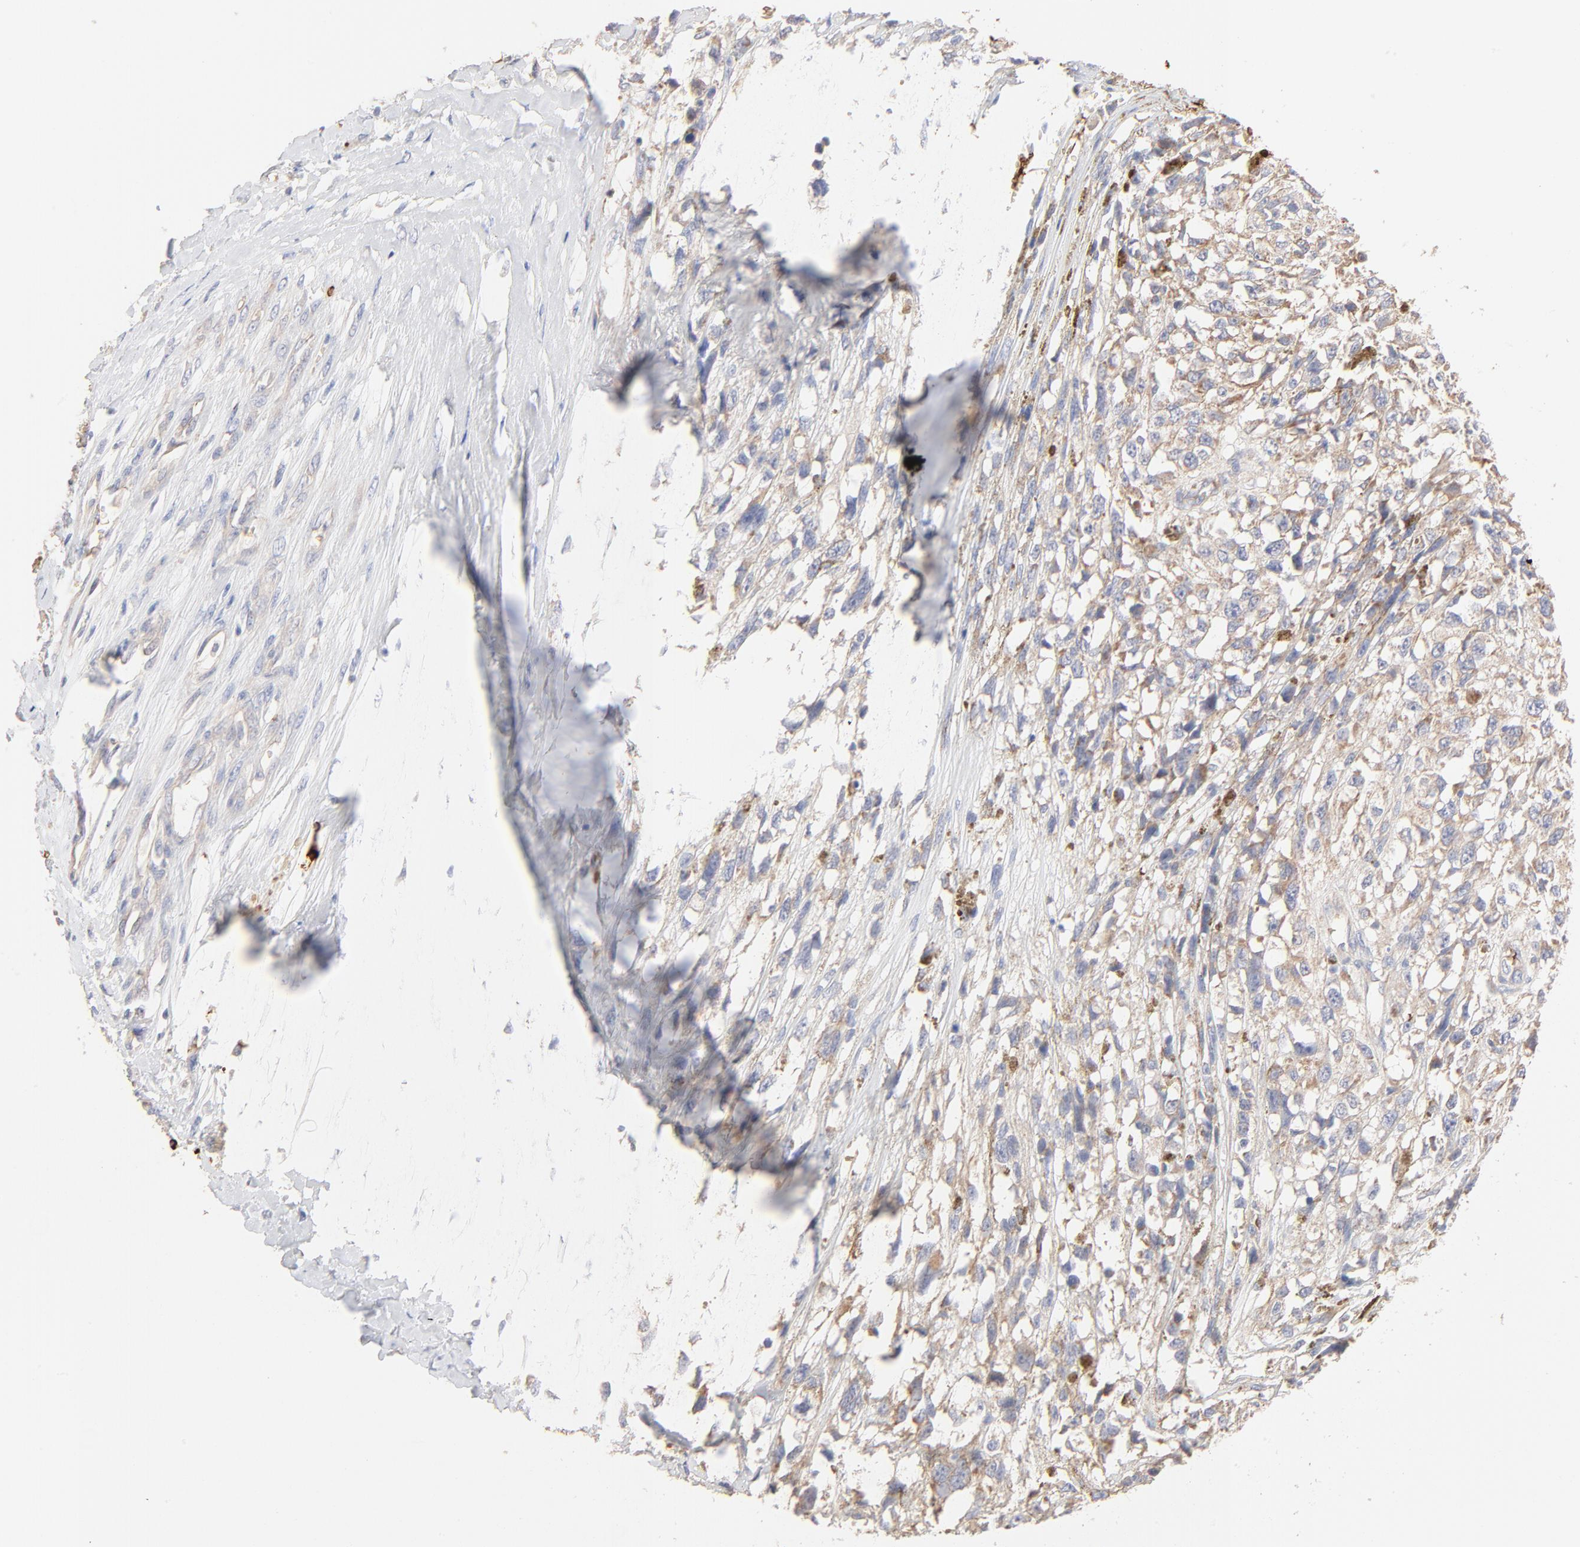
{"staining": {"intensity": "negative", "quantity": "none", "location": "none"}, "tissue": "melanoma", "cell_type": "Tumor cells", "image_type": "cancer", "snomed": [{"axis": "morphology", "description": "Malignant melanoma, Metastatic site"}, {"axis": "topography", "description": "Lymph node"}], "caption": "The image reveals no staining of tumor cells in melanoma. (Immunohistochemistry (ihc), brightfield microscopy, high magnification).", "gene": "SPTB", "patient": {"sex": "male", "age": 59}}